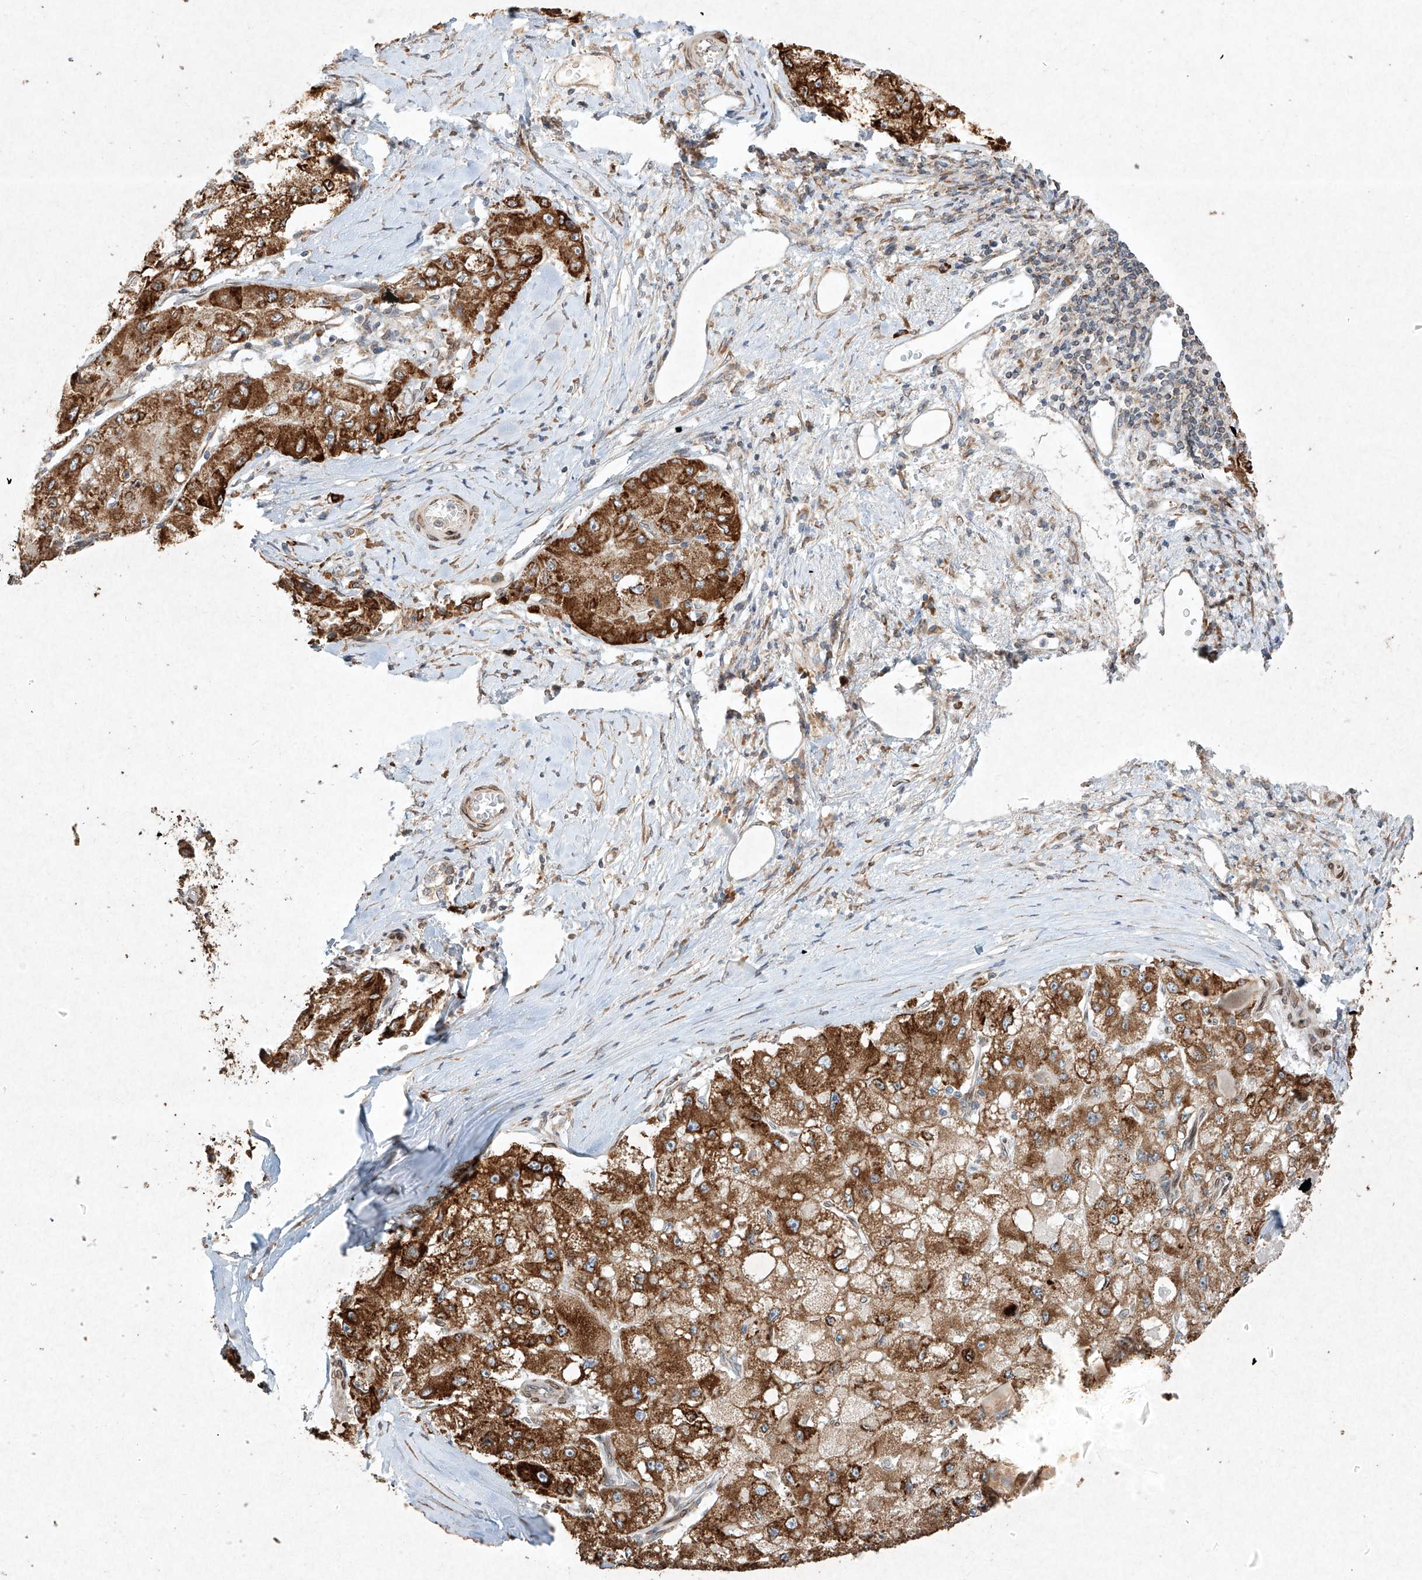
{"staining": {"intensity": "strong", "quantity": ">75%", "location": "cytoplasmic/membranous"}, "tissue": "liver cancer", "cell_type": "Tumor cells", "image_type": "cancer", "snomed": [{"axis": "morphology", "description": "Carcinoma, Hepatocellular, NOS"}, {"axis": "topography", "description": "Liver"}], "caption": "Immunohistochemical staining of liver cancer (hepatocellular carcinoma) reveals strong cytoplasmic/membranous protein positivity in approximately >75% of tumor cells. (IHC, brightfield microscopy, high magnification).", "gene": "SEMA3B", "patient": {"sex": "male", "age": 80}}